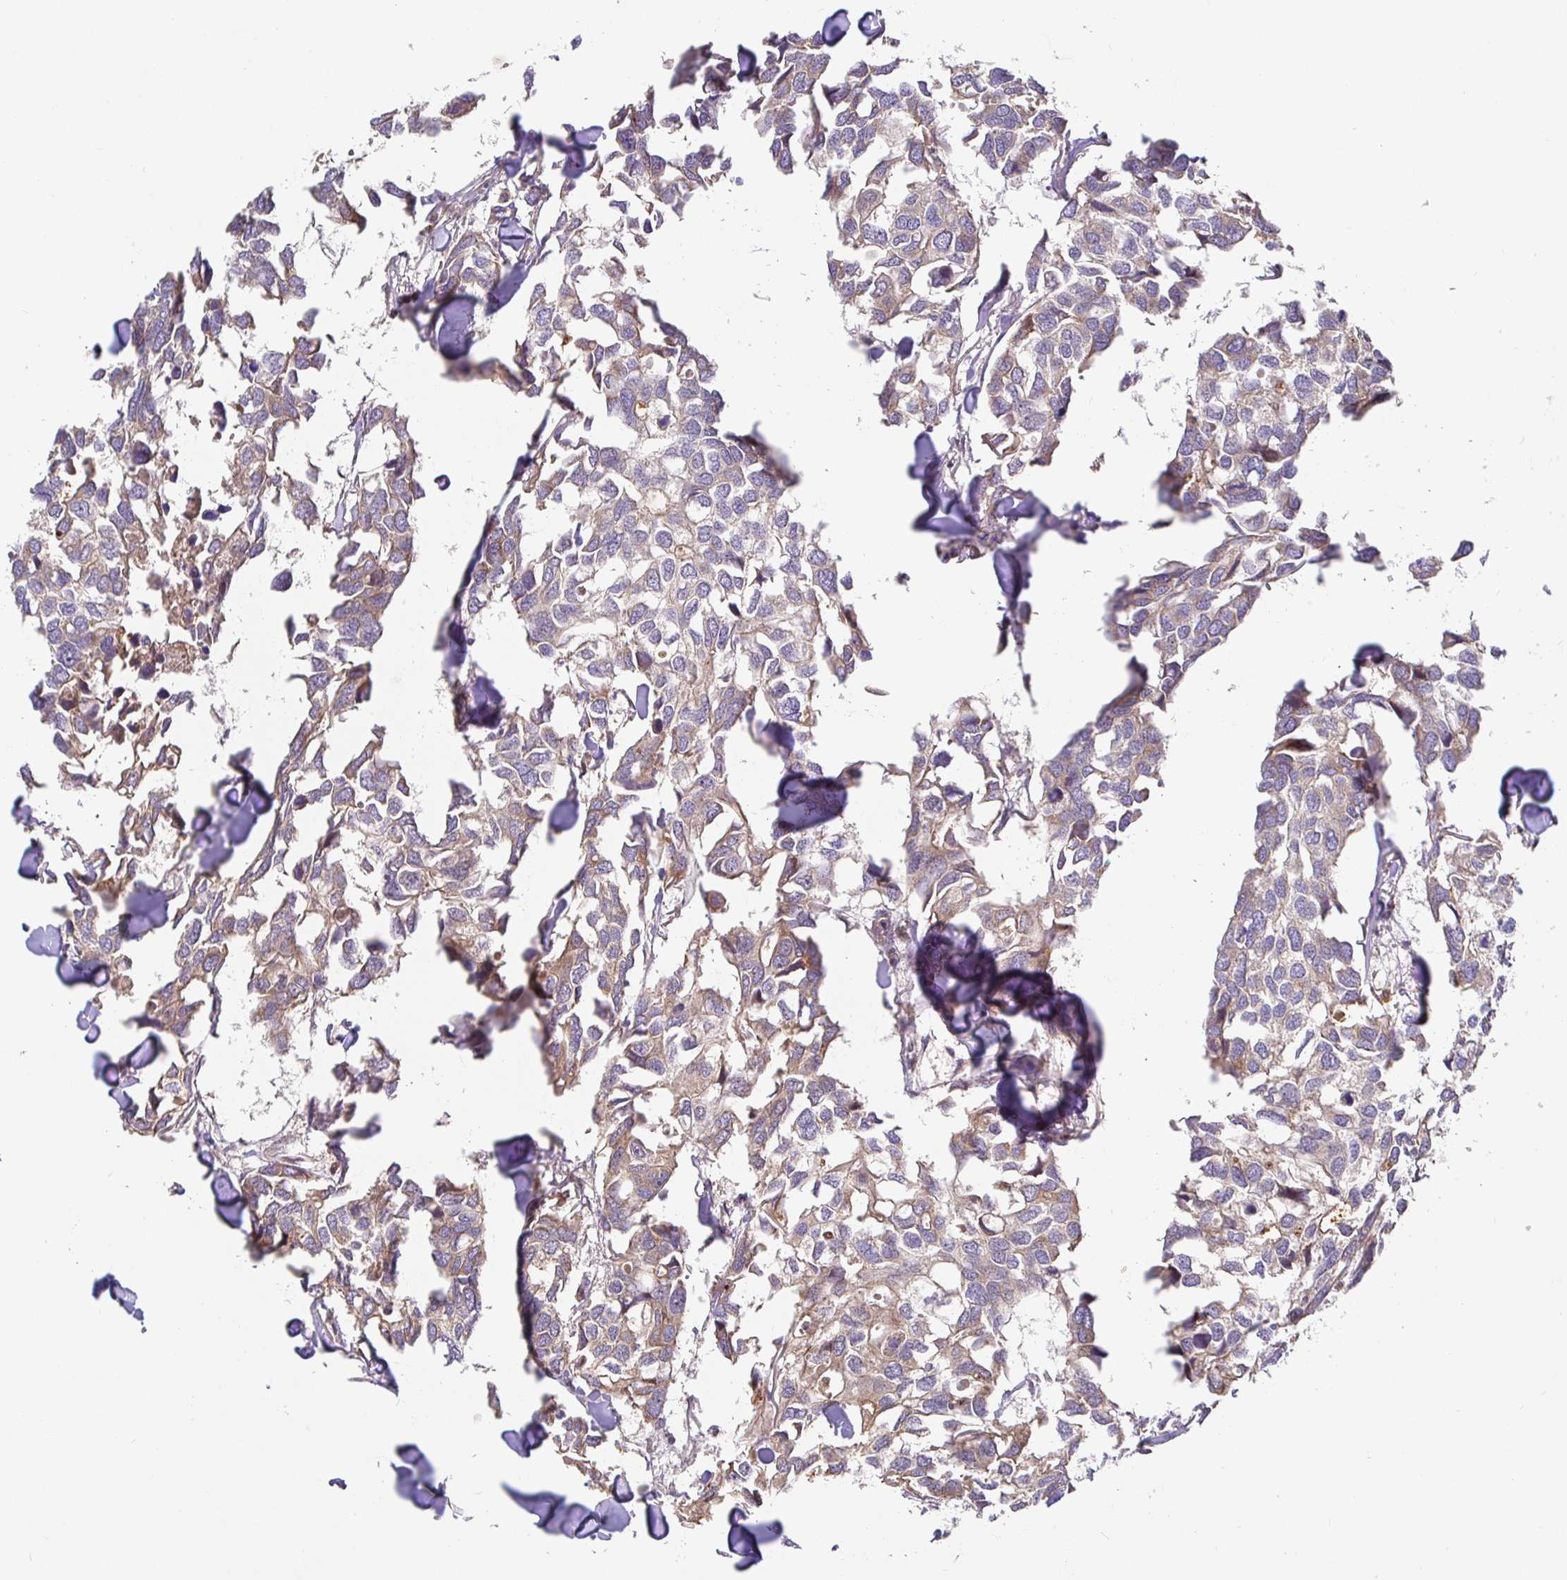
{"staining": {"intensity": "weak", "quantity": ">75%", "location": "cytoplasmic/membranous"}, "tissue": "breast cancer", "cell_type": "Tumor cells", "image_type": "cancer", "snomed": [{"axis": "morphology", "description": "Duct carcinoma"}, {"axis": "topography", "description": "Breast"}], "caption": "IHC (DAB (3,3'-diaminobenzidine)) staining of human breast invasive ductal carcinoma displays weak cytoplasmic/membranous protein positivity in approximately >75% of tumor cells.", "gene": "ELP1", "patient": {"sex": "female", "age": 83}}